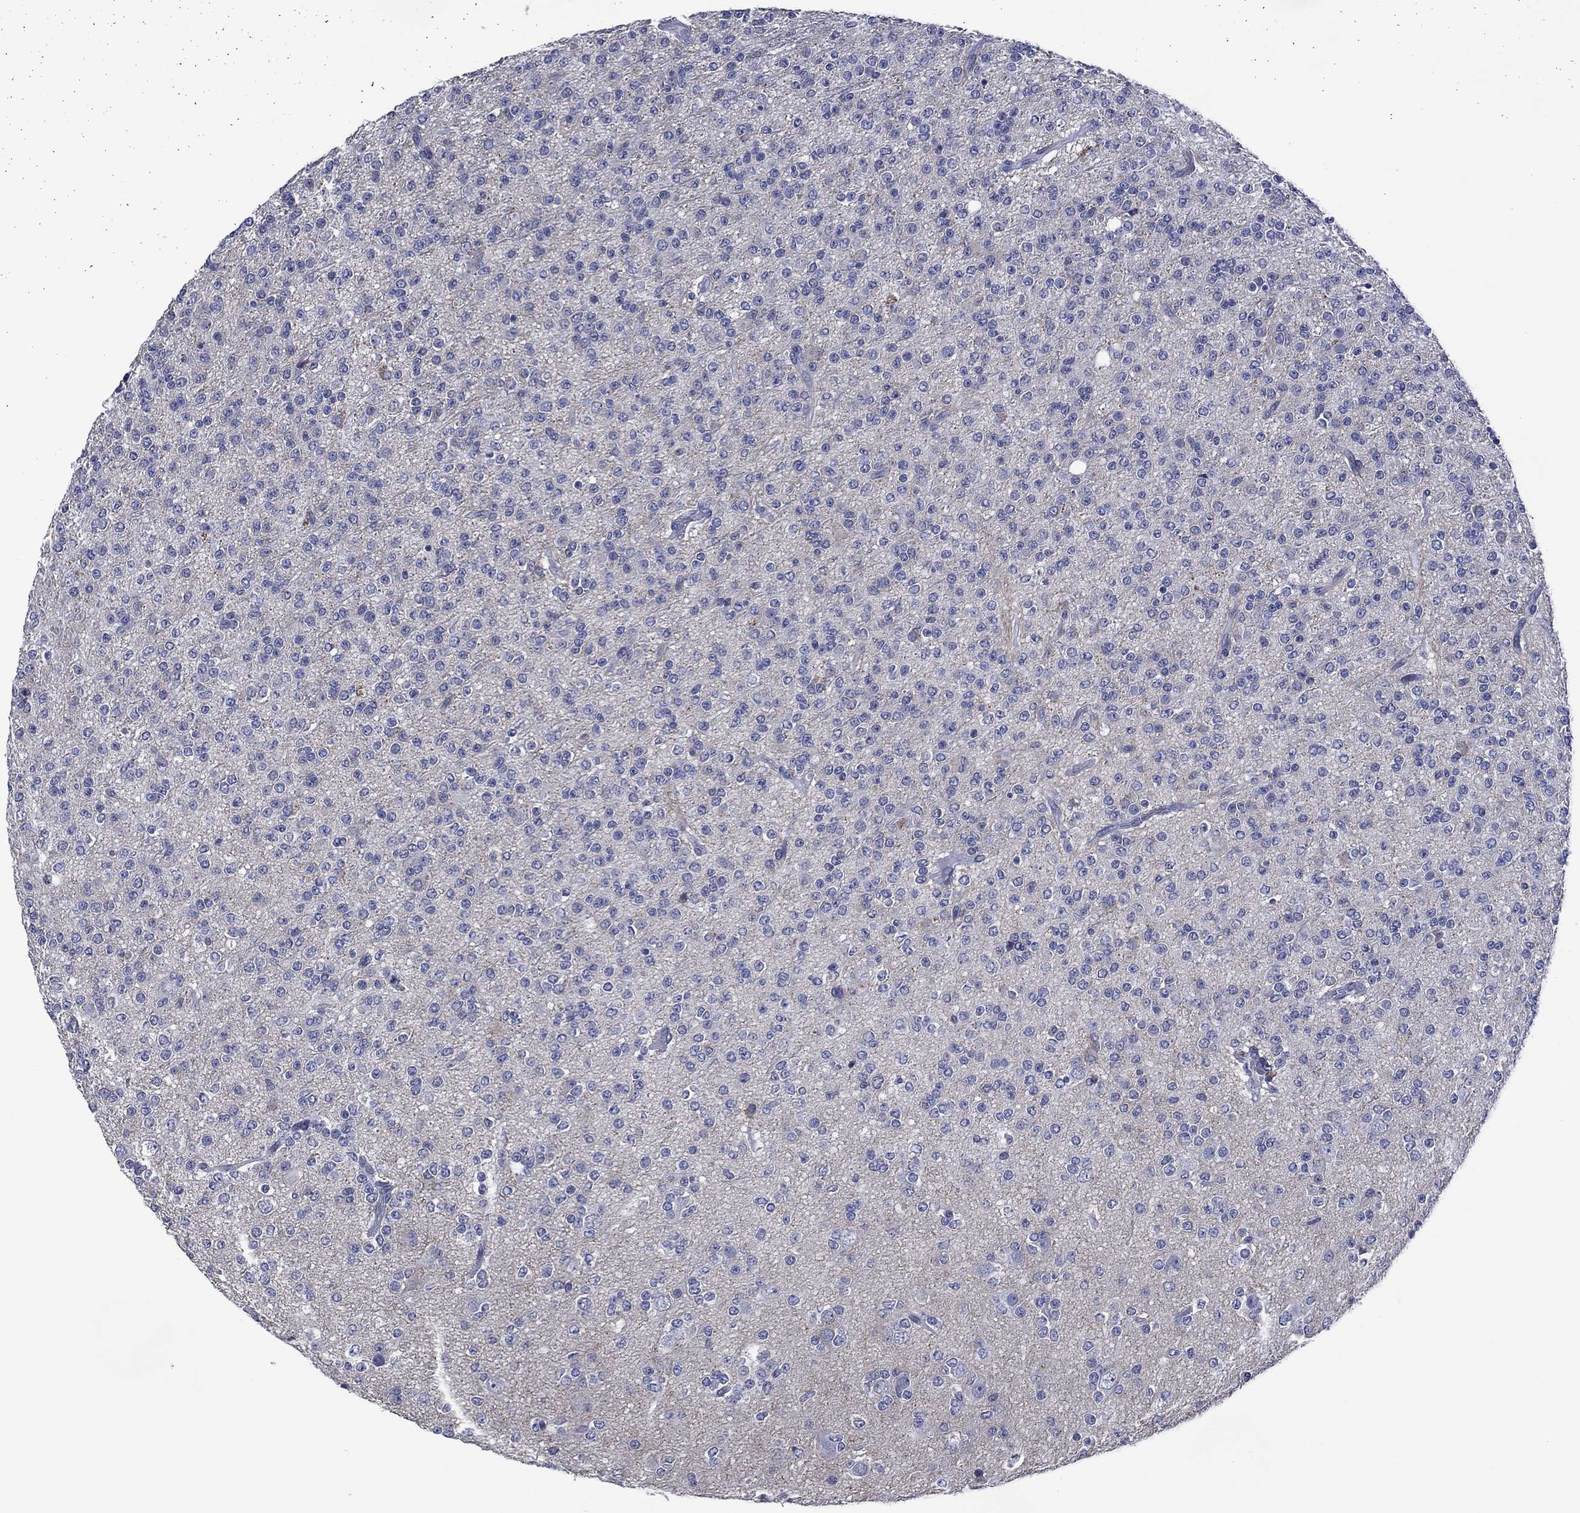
{"staining": {"intensity": "negative", "quantity": "none", "location": "none"}, "tissue": "glioma", "cell_type": "Tumor cells", "image_type": "cancer", "snomed": [{"axis": "morphology", "description": "Glioma, malignant, Low grade"}, {"axis": "topography", "description": "Brain"}], "caption": "This is an immunohistochemistry (IHC) photomicrograph of human glioma. There is no expression in tumor cells.", "gene": "USP26", "patient": {"sex": "male", "age": 27}}